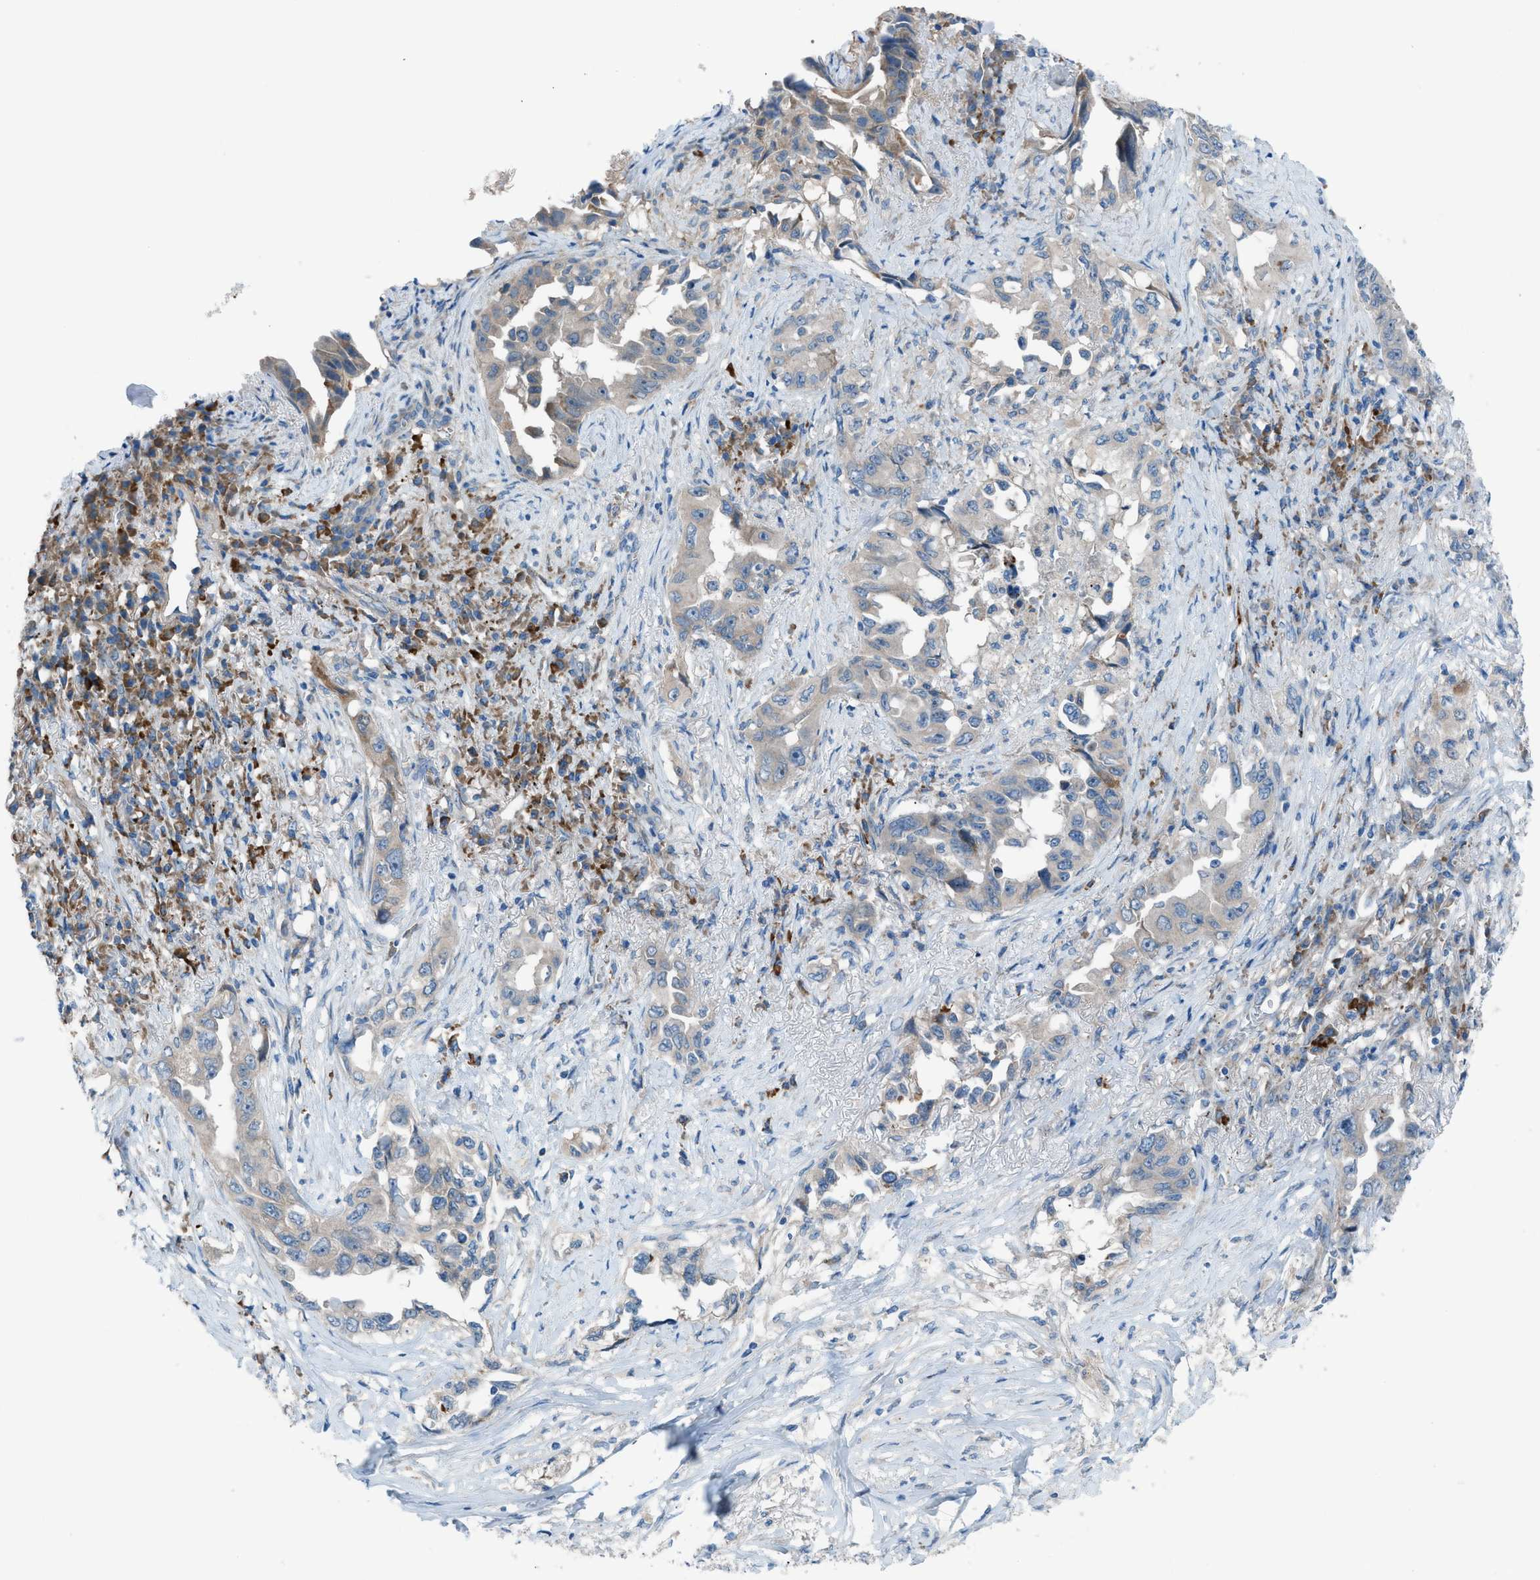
{"staining": {"intensity": "negative", "quantity": "none", "location": "none"}, "tissue": "lung cancer", "cell_type": "Tumor cells", "image_type": "cancer", "snomed": [{"axis": "morphology", "description": "Adenocarcinoma, NOS"}, {"axis": "topography", "description": "Lung"}], "caption": "An image of lung cancer stained for a protein displays no brown staining in tumor cells.", "gene": "HEG1", "patient": {"sex": "female", "age": 51}}